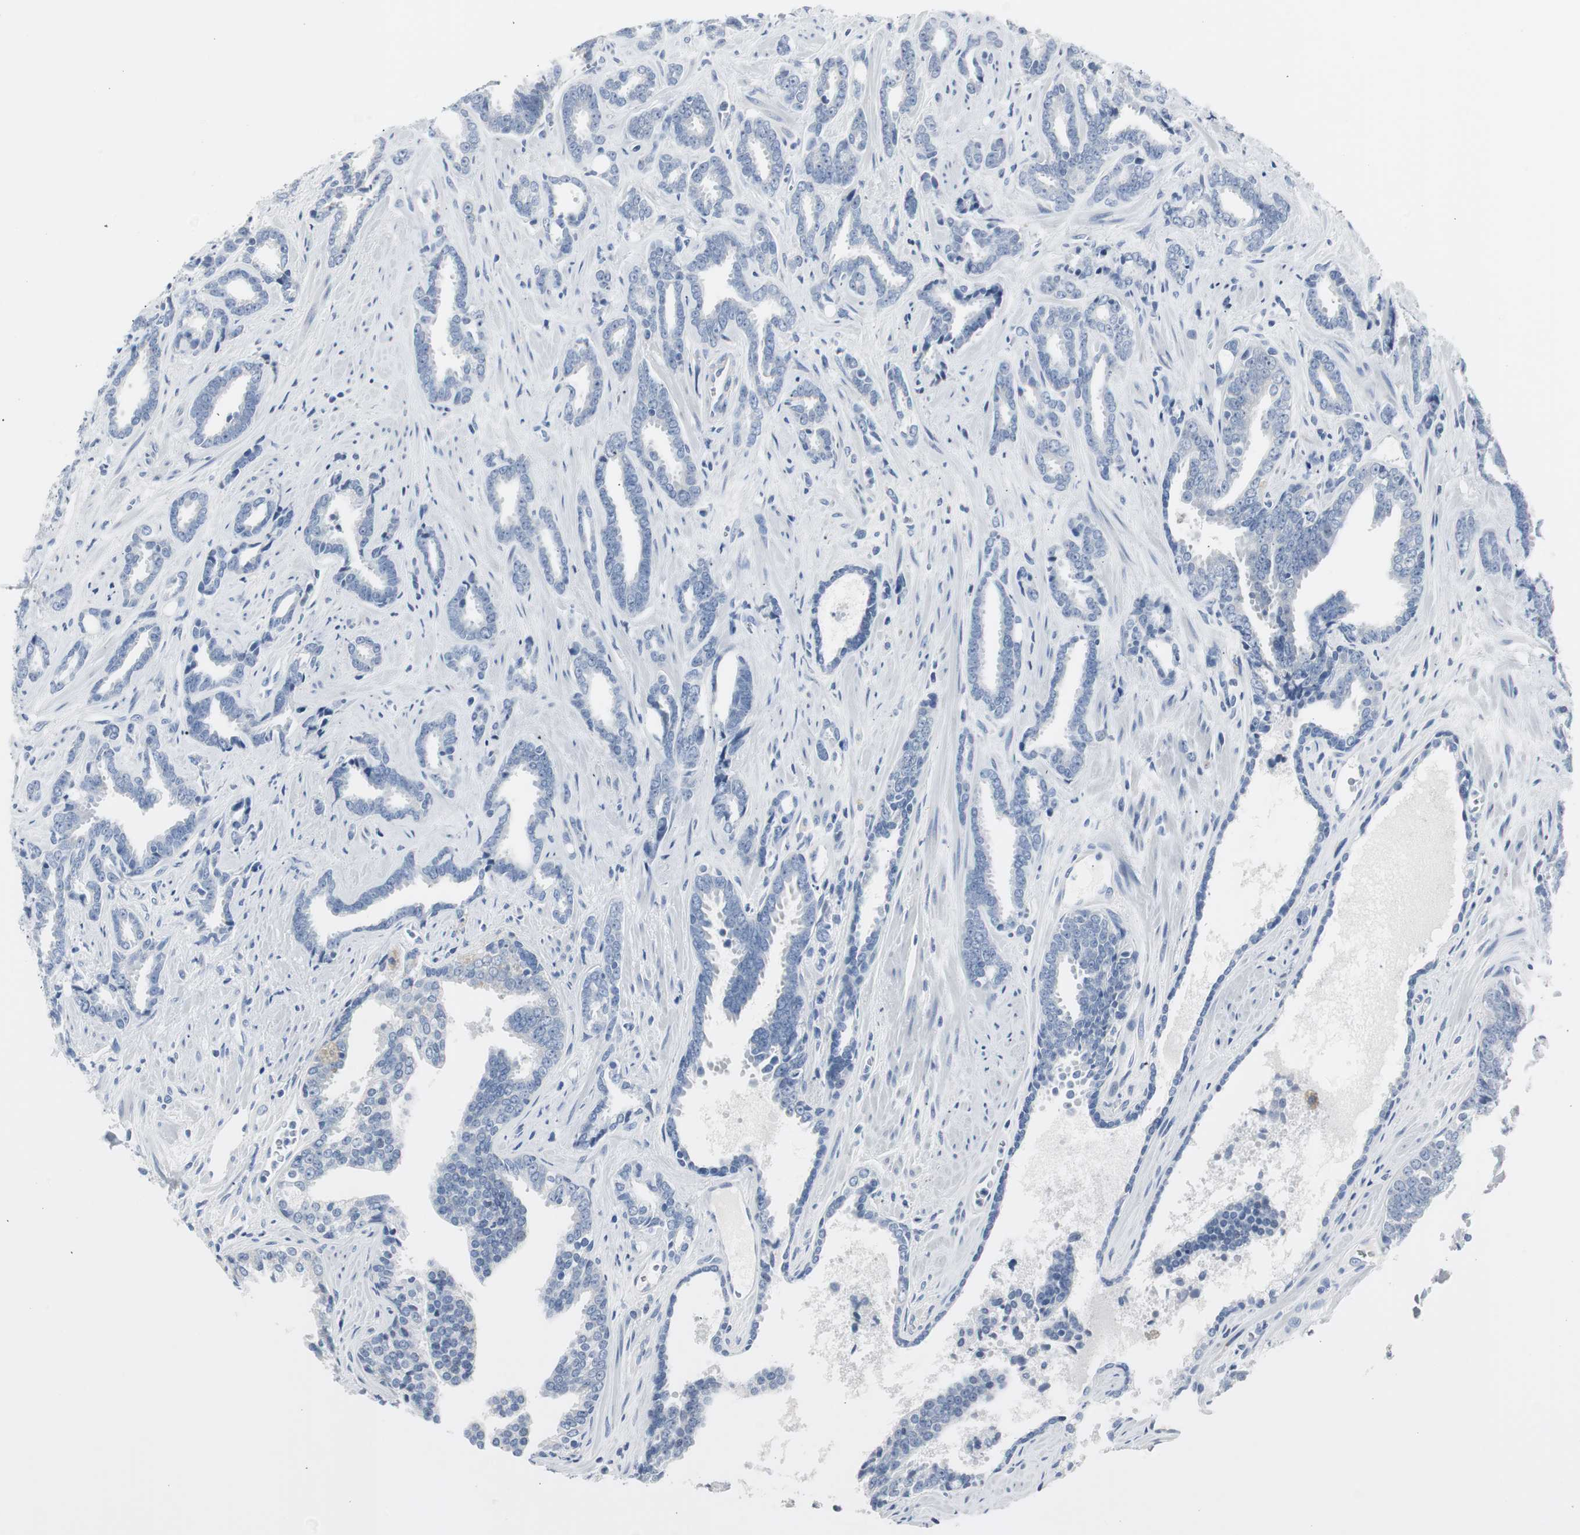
{"staining": {"intensity": "negative", "quantity": "none", "location": "none"}, "tissue": "prostate cancer", "cell_type": "Tumor cells", "image_type": "cancer", "snomed": [{"axis": "morphology", "description": "Adenocarcinoma, High grade"}, {"axis": "topography", "description": "Prostate"}], "caption": "Tumor cells are negative for brown protein staining in prostate cancer (adenocarcinoma (high-grade)).", "gene": "S100A7", "patient": {"sex": "male", "age": 67}}